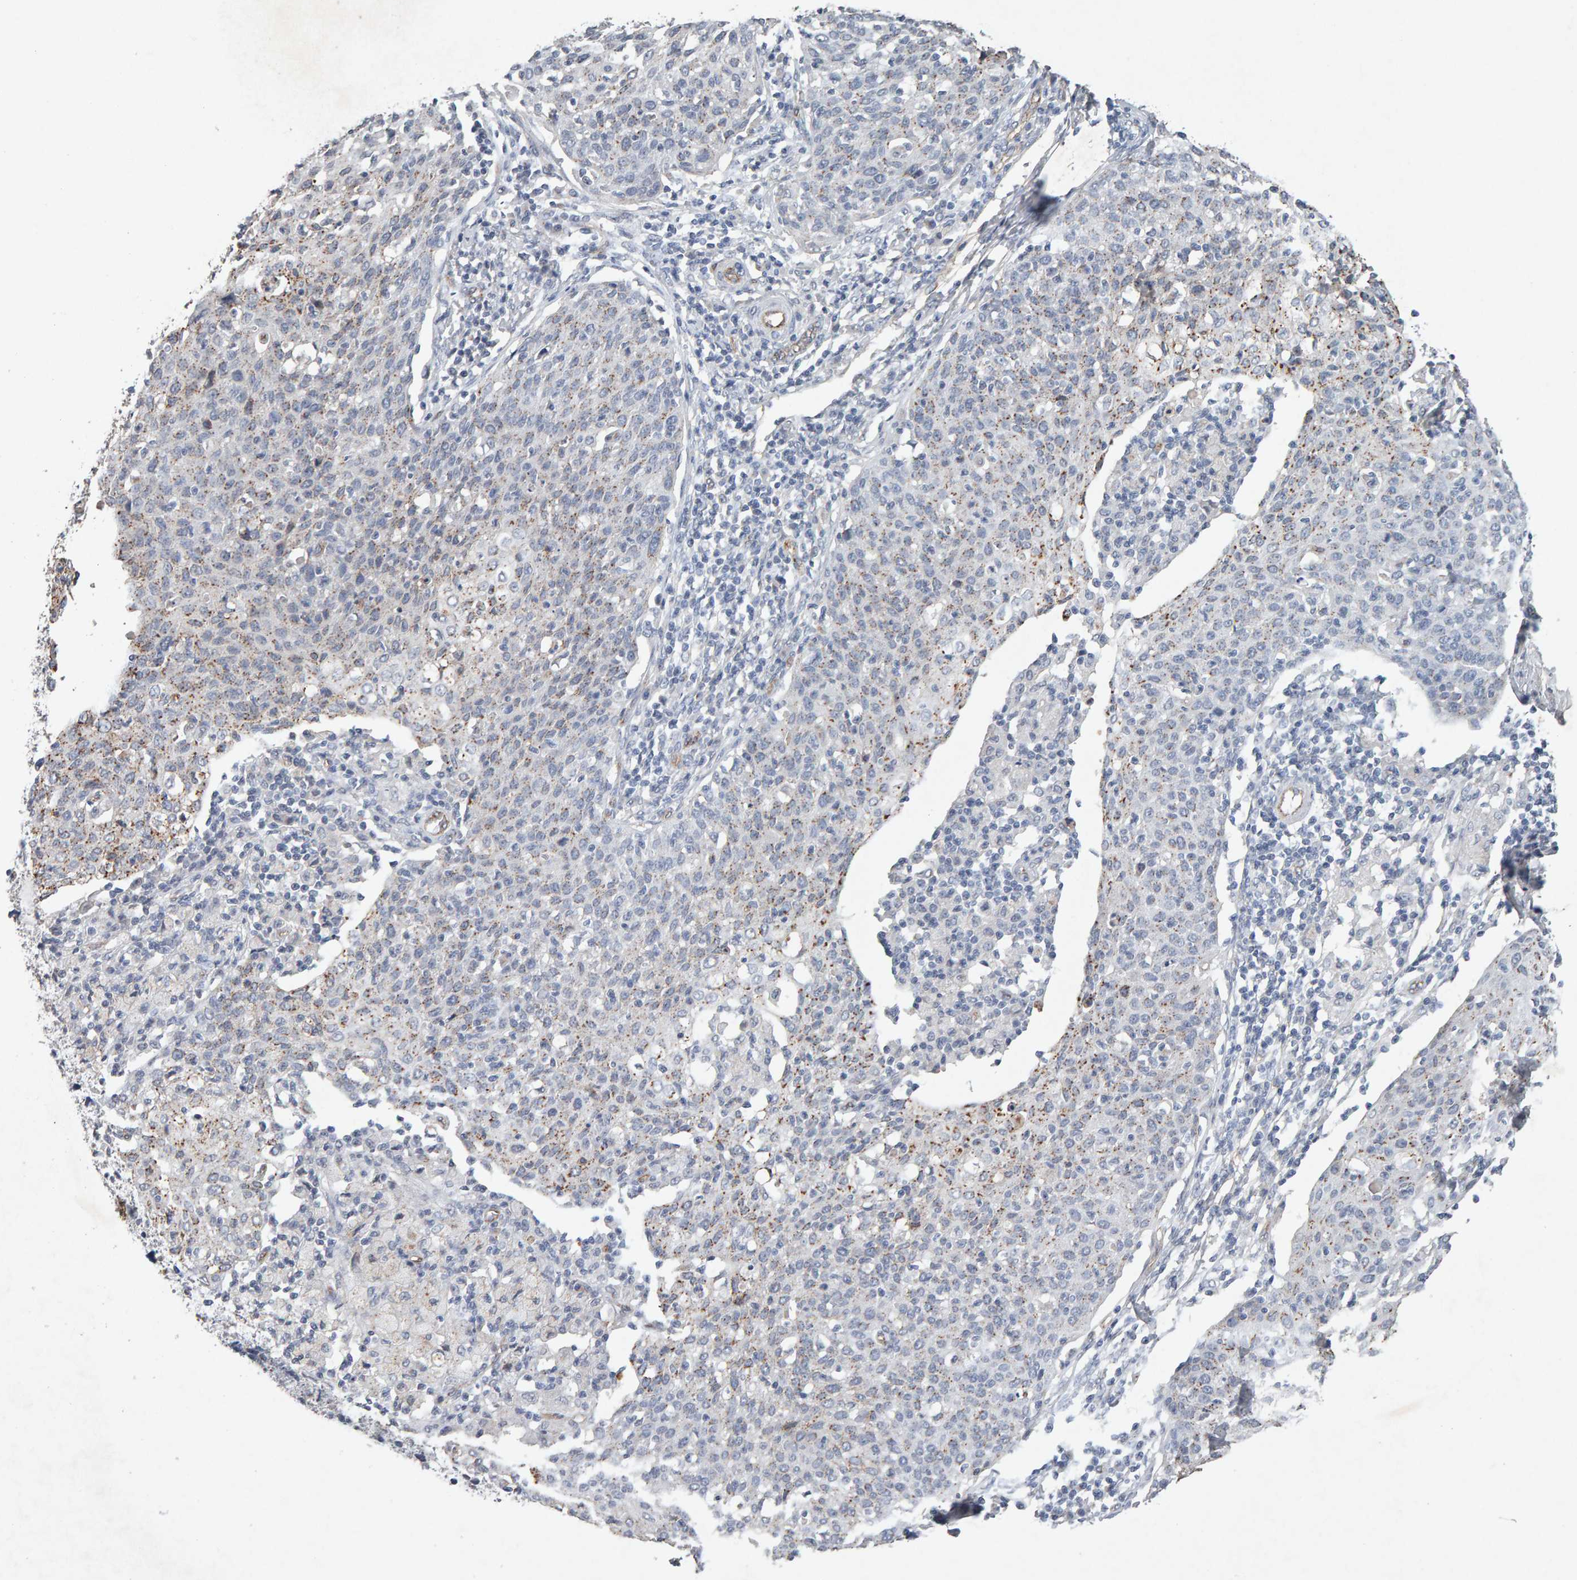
{"staining": {"intensity": "weak", "quantity": "25%-75%", "location": "cytoplasmic/membranous"}, "tissue": "cervical cancer", "cell_type": "Tumor cells", "image_type": "cancer", "snomed": [{"axis": "morphology", "description": "Squamous cell carcinoma, NOS"}, {"axis": "topography", "description": "Cervix"}], "caption": "About 25%-75% of tumor cells in cervical squamous cell carcinoma demonstrate weak cytoplasmic/membranous protein expression as visualized by brown immunohistochemical staining.", "gene": "PTPRM", "patient": {"sex": "female", "age": 38}}